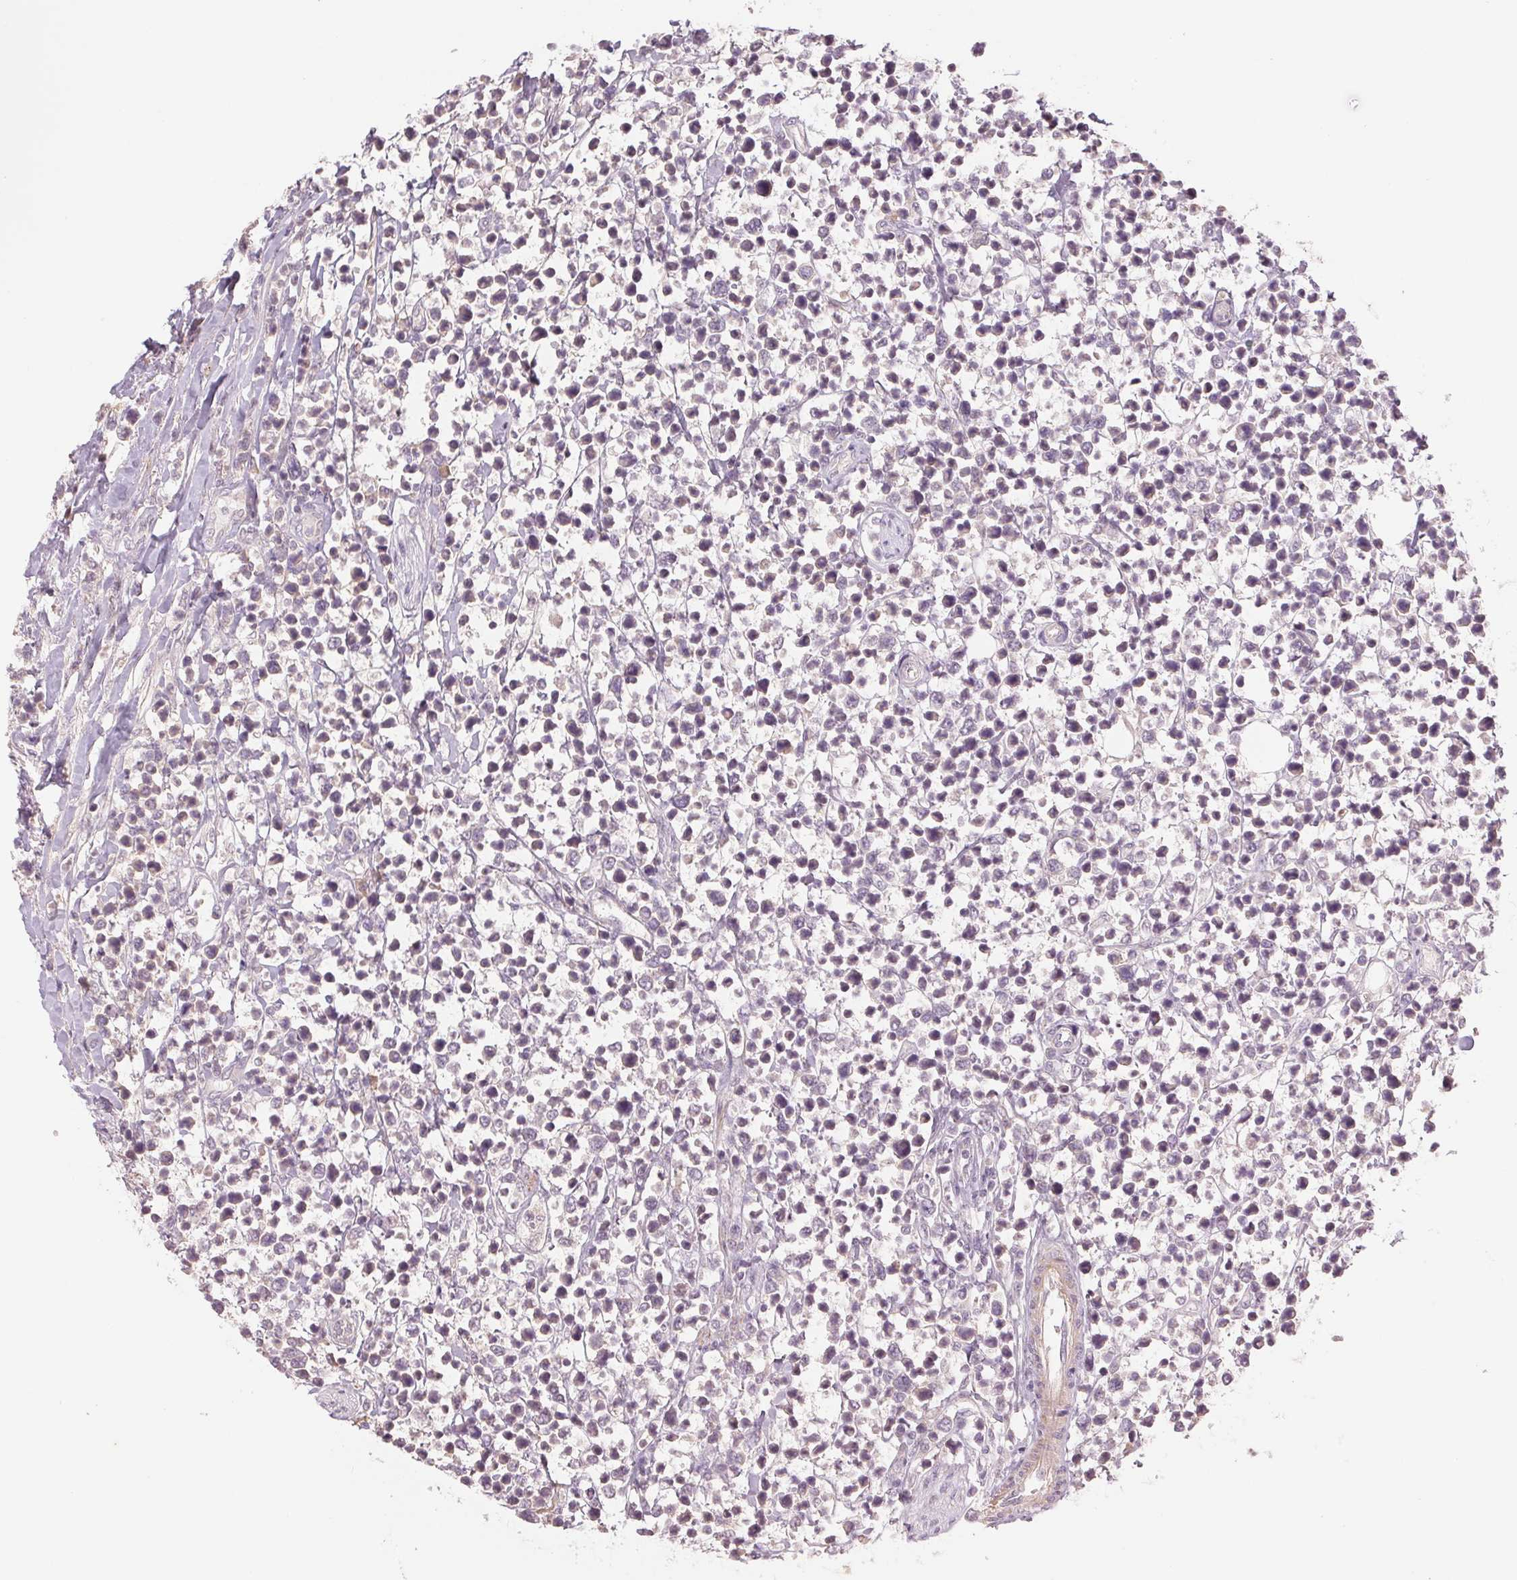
{"staining": {"intensity": "negative", "quantity": "none", "location": "none"}, "tissue": "lymphoma", "cell_type": "Tumor cells", "image_type": "cancer", "snomed": [{"axis": "morphology", "description": "Malignant lymphoma, non-Hodgkin's type, High grade"}, {"axis": "topography", "description": "Soft tissue"}], "caption": "IHC micrograph of malignant lymphoma, non-Hodgkin's type (high-grade) stained for a protein (brown), which reveals no positivity in tumor cells.", "gene": "PPIA", "patient": {"sex": "female", "age": 56}}